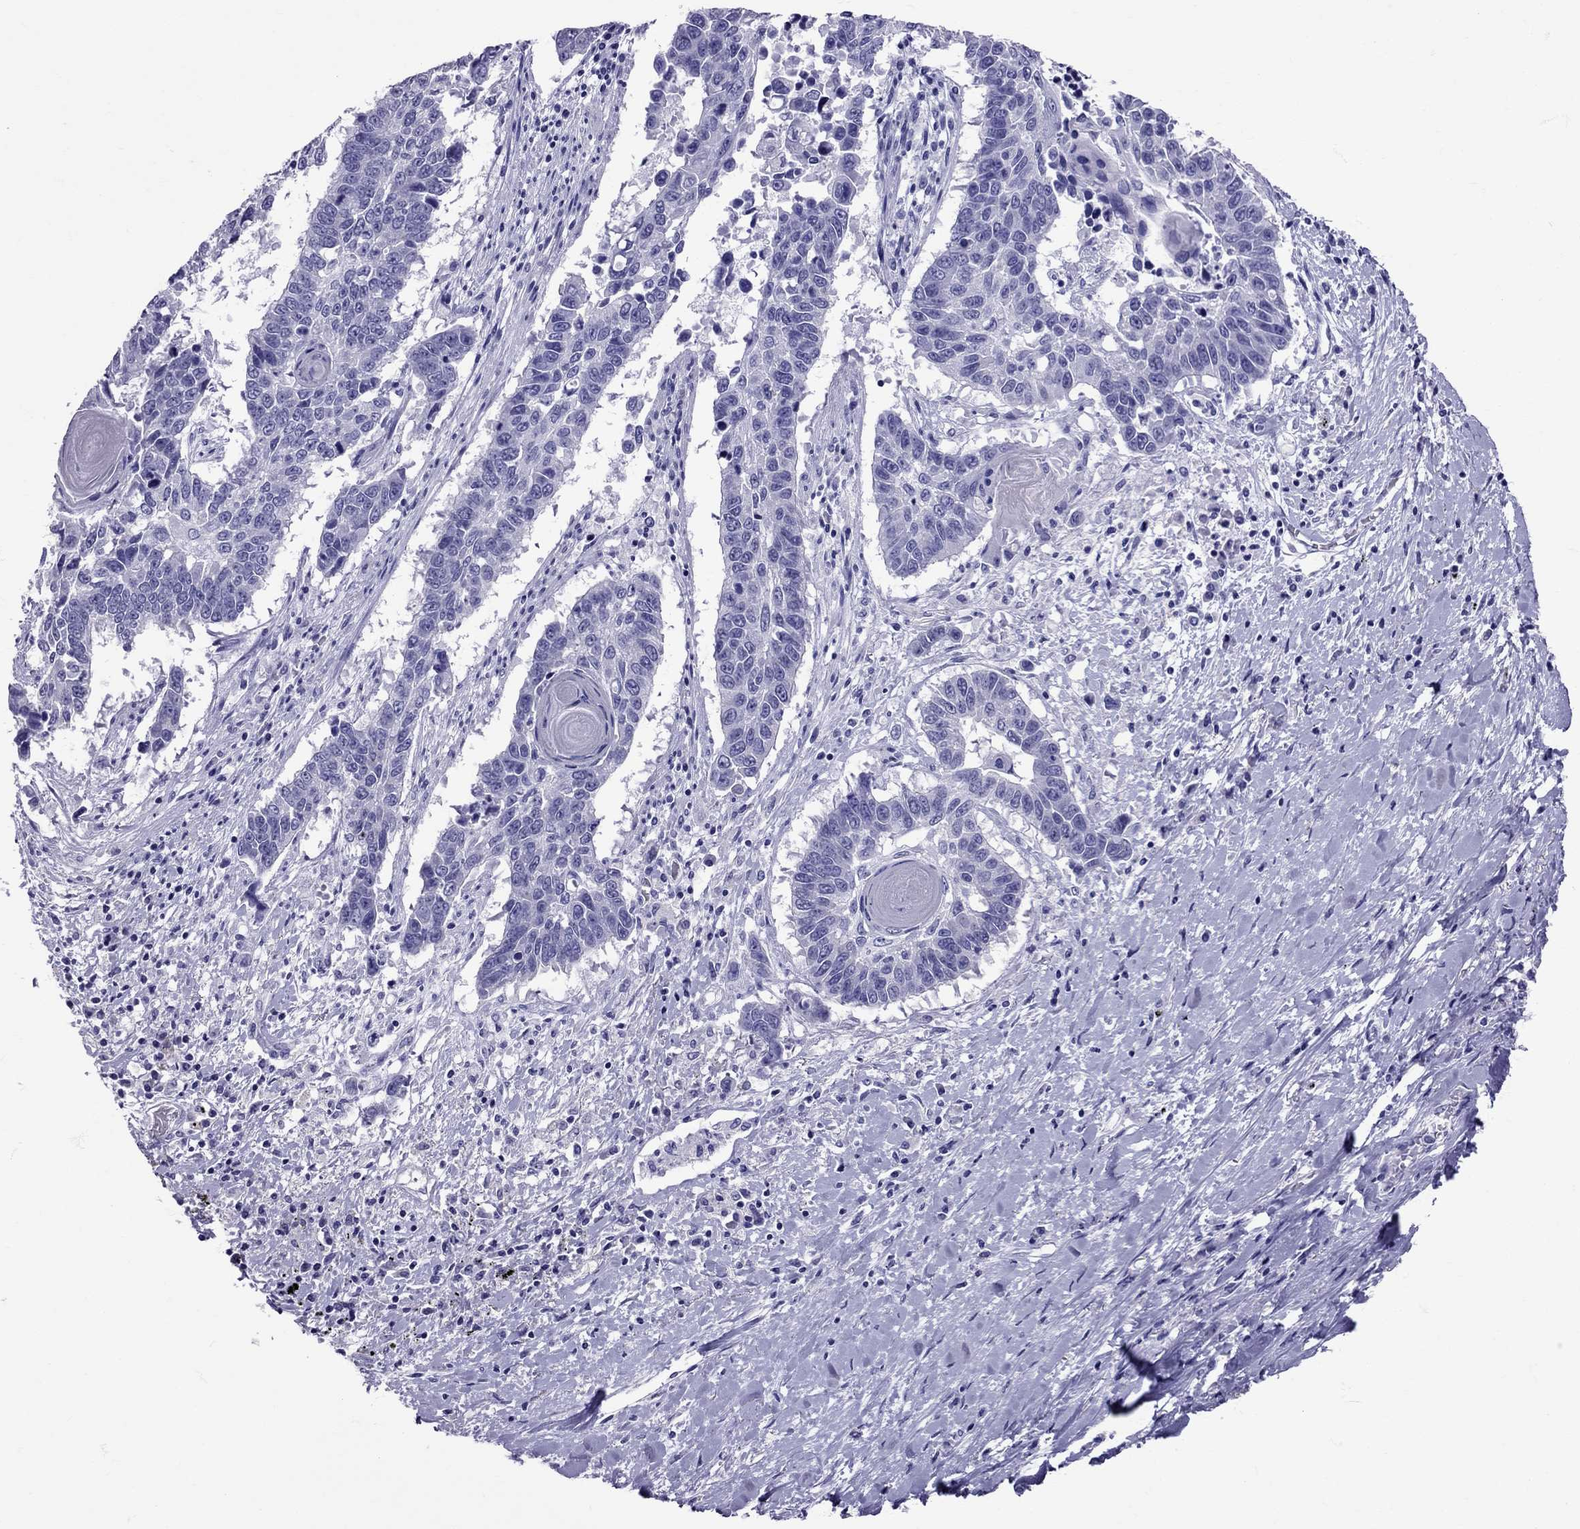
{"staining": {"intensity": "negative", "quantity": "none", "location": "none"}, "tissue": "lung cancer", "cell_type": "Tumor cells", "image_type": "cancer", "snomed": [{"axis": "morphology", "description": "Squamous cell carcinoma, NOS"}, {"axis": "topography", "description": "Lung"}], "caption": "High magnification brightfield microscopy of lung squamous cell carcinoma stained with DAB (3,3'-diaminobenzidine) (brown) and counterstained with hematoxylin (blue): tumor cells show no significant staining.", "gene": "AVP", "patient": {"sex": "male", "age": 73}}